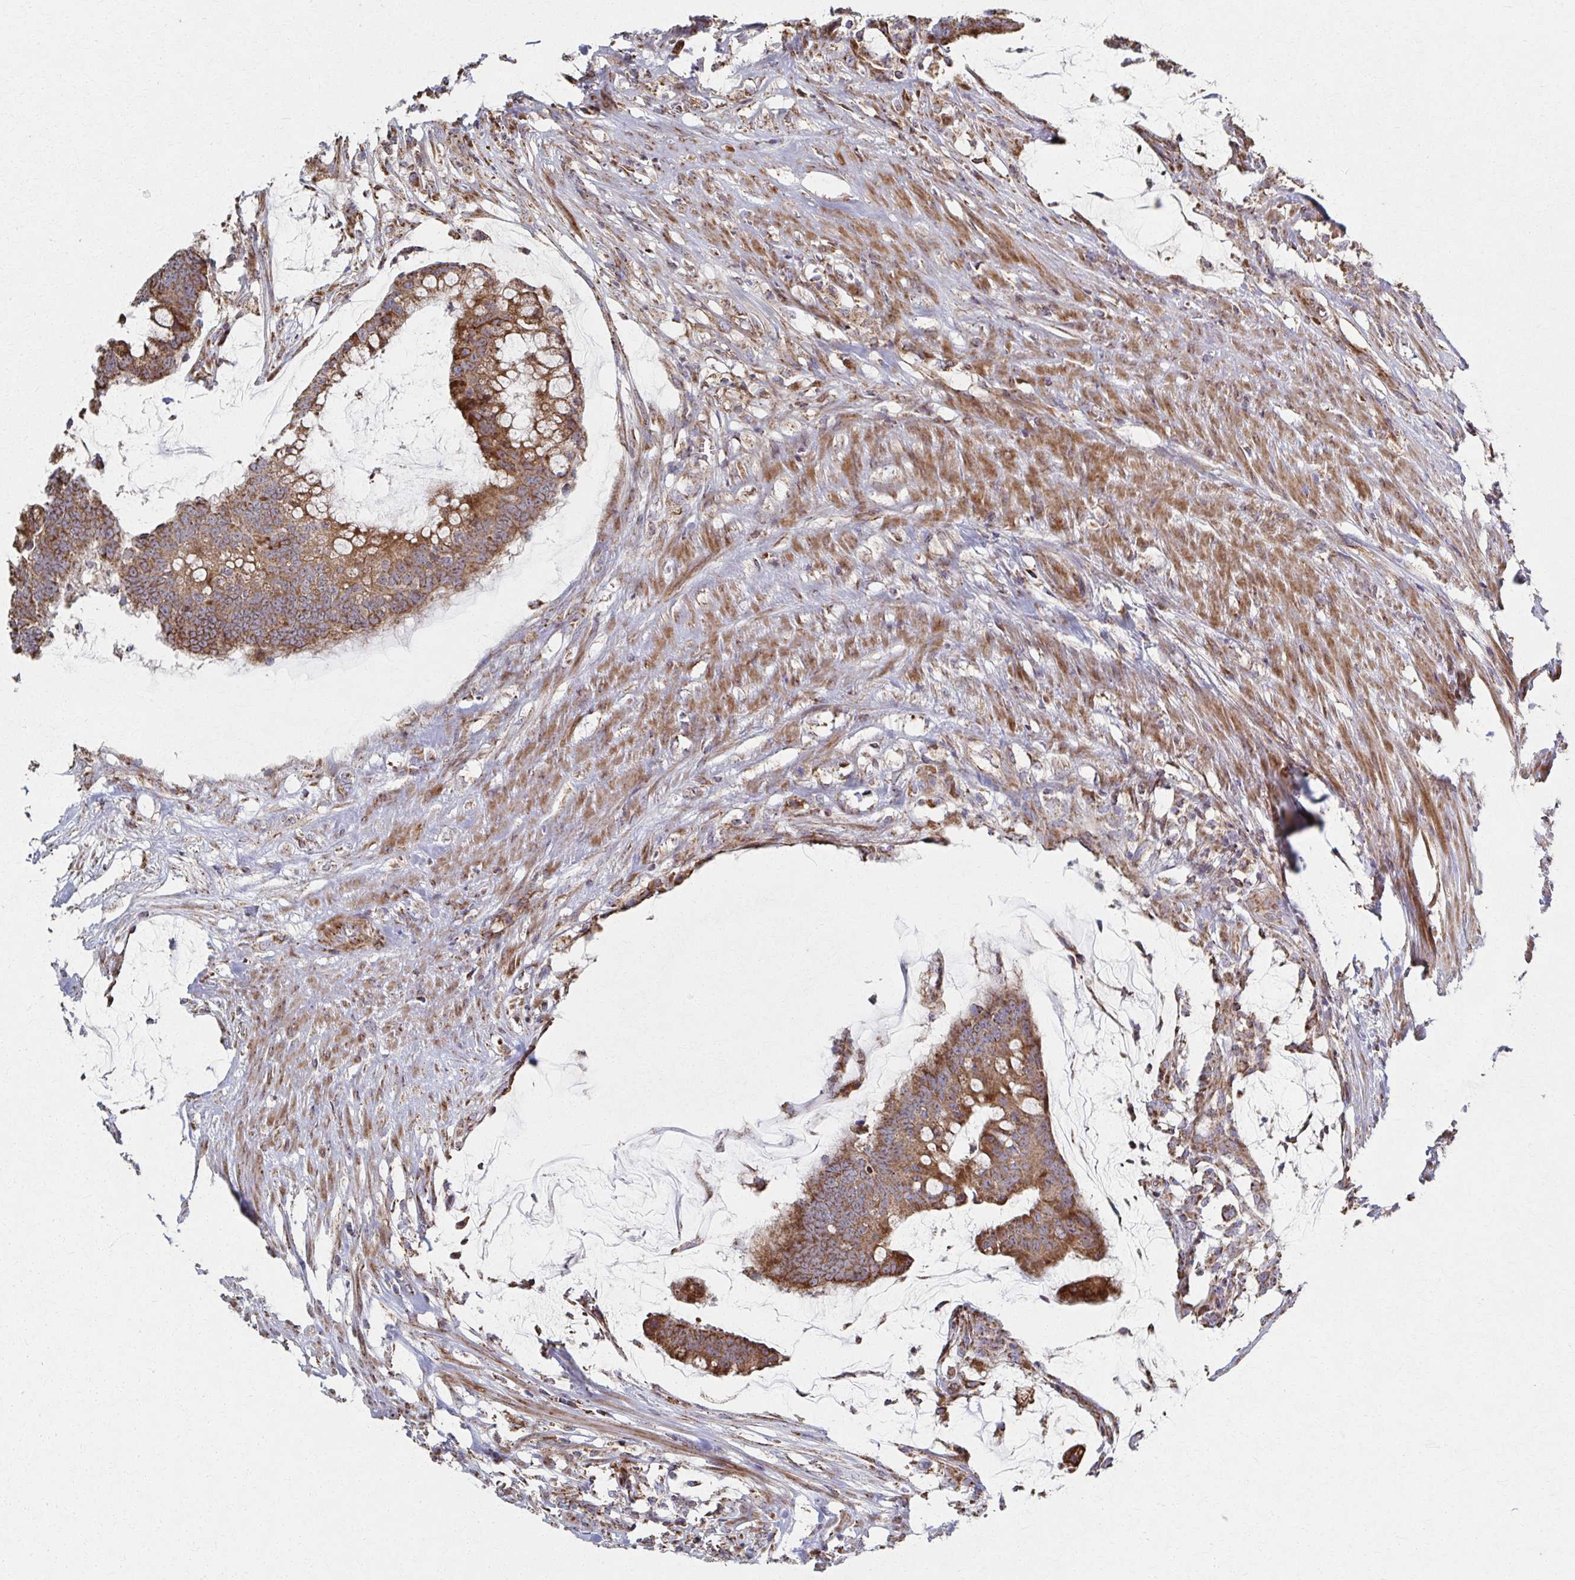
{"staining": {"intensity": "moderate", "quantity": ">75%", "location": "cytoplasmic/membranous"}, "tissue": "colorectal cancer", "cell_type": "Tumor cells", "image_type": "cancer", "snomed": [{"axis": "morphology", "description": "Adenocarcinoma, NOS"}, {"axis": "topography", "description": "Colon"}], "caption": "Protein staining of colorectal cancer tissue exhibits moderate cytoplasmic/membranous expression in about >75% of tumor cells.", "gene": "SAT1", "patient": {"sex": "male", "age": 62}}